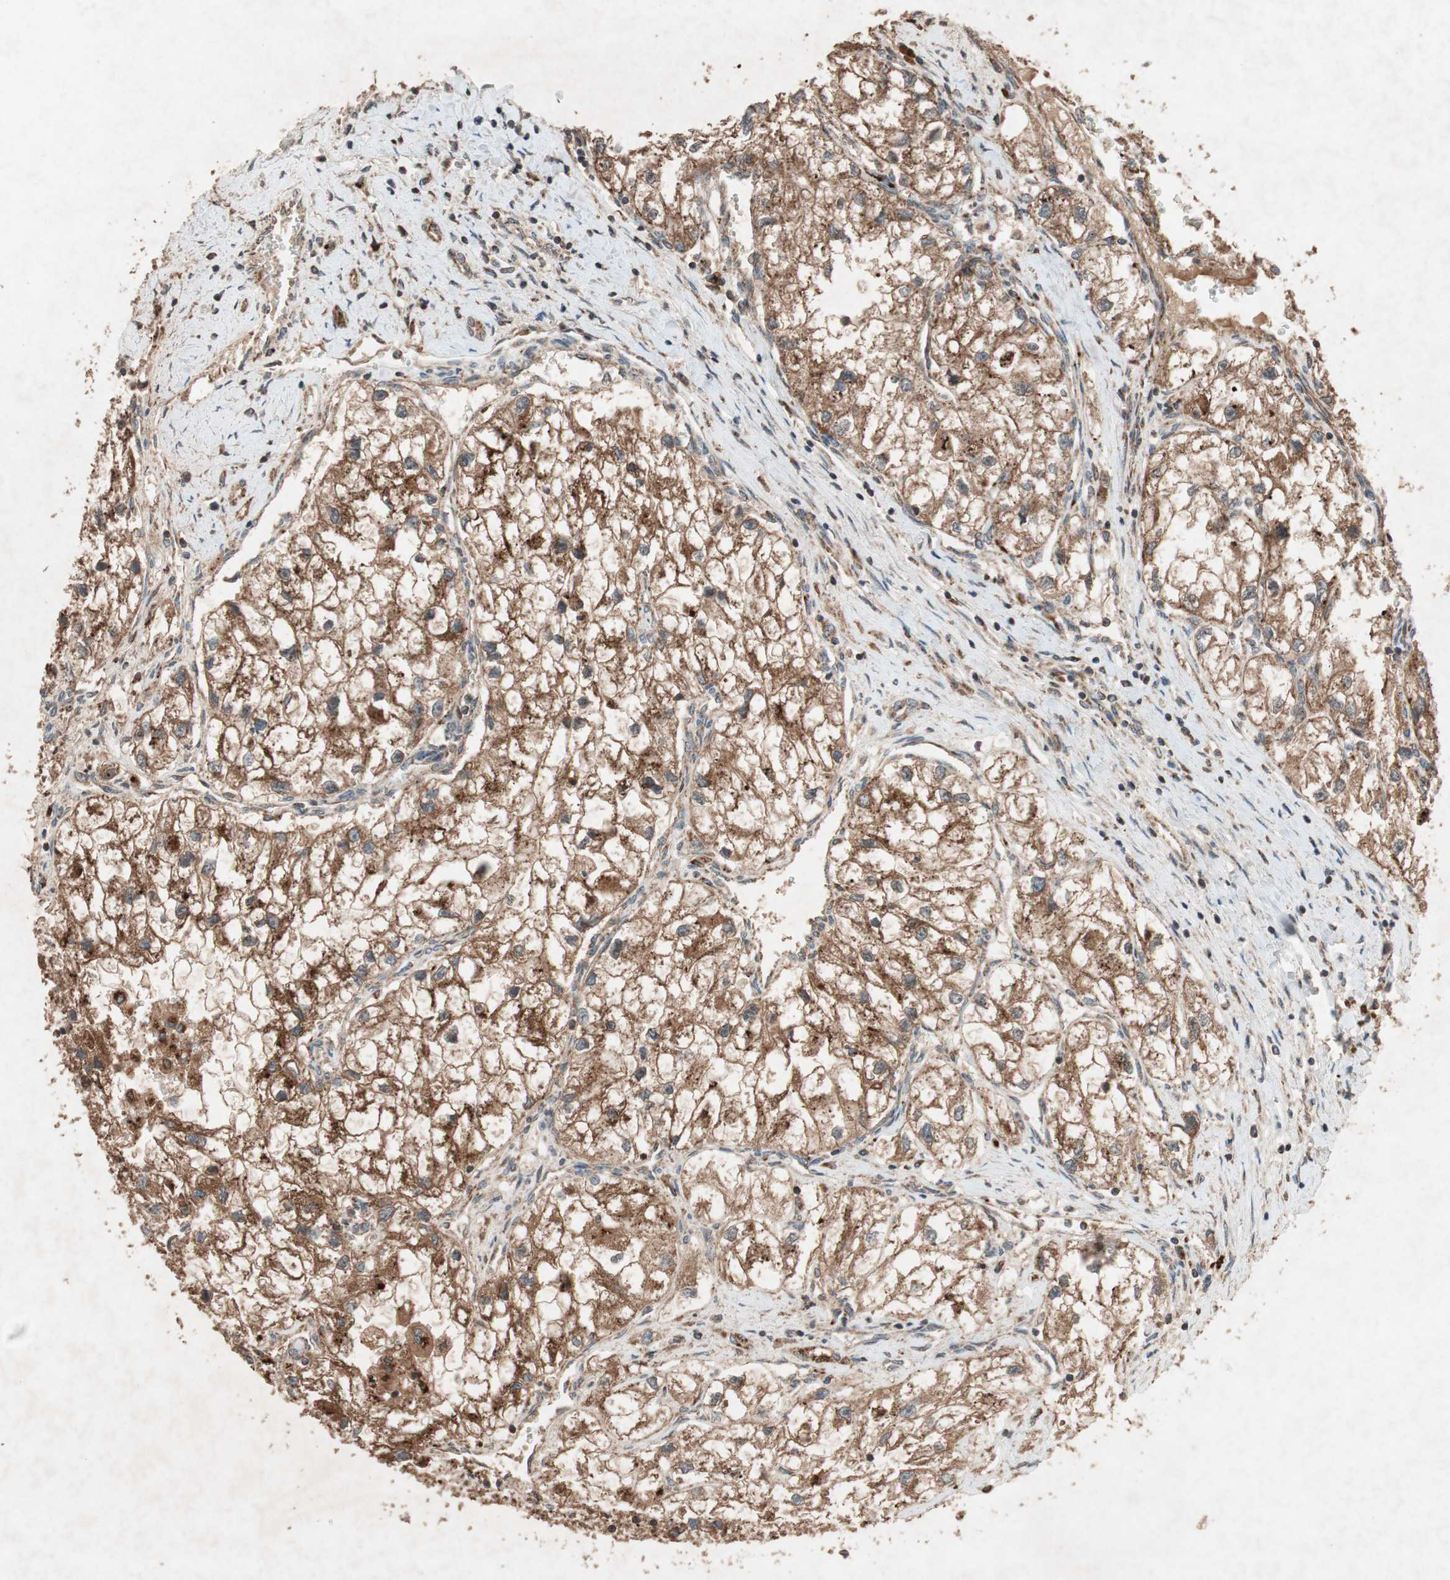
{"staining": {"intensity": "strong", "quantity": ">75%", "location": "cytoplasmic/membranous"}, "tissue": "renal cancer", "cell_type": "Tumor cells", "image_type": "cancer", "snomed": [{"axis": "morphology", "description": "Adenocarcinoma, NOS"}, {"axis": "topography", "description": "Kidney"}], "caption": "This histopathology image exhibits renal cancer stained with immunohistochemistry to label a protein in brown. The cytoplasmic/membranous of tumor cells show strong positivity for the protein. Nuclei are counter-stained blue.", "gene": "RAB1A", "patient": {"sex": "female", "age": 70}}